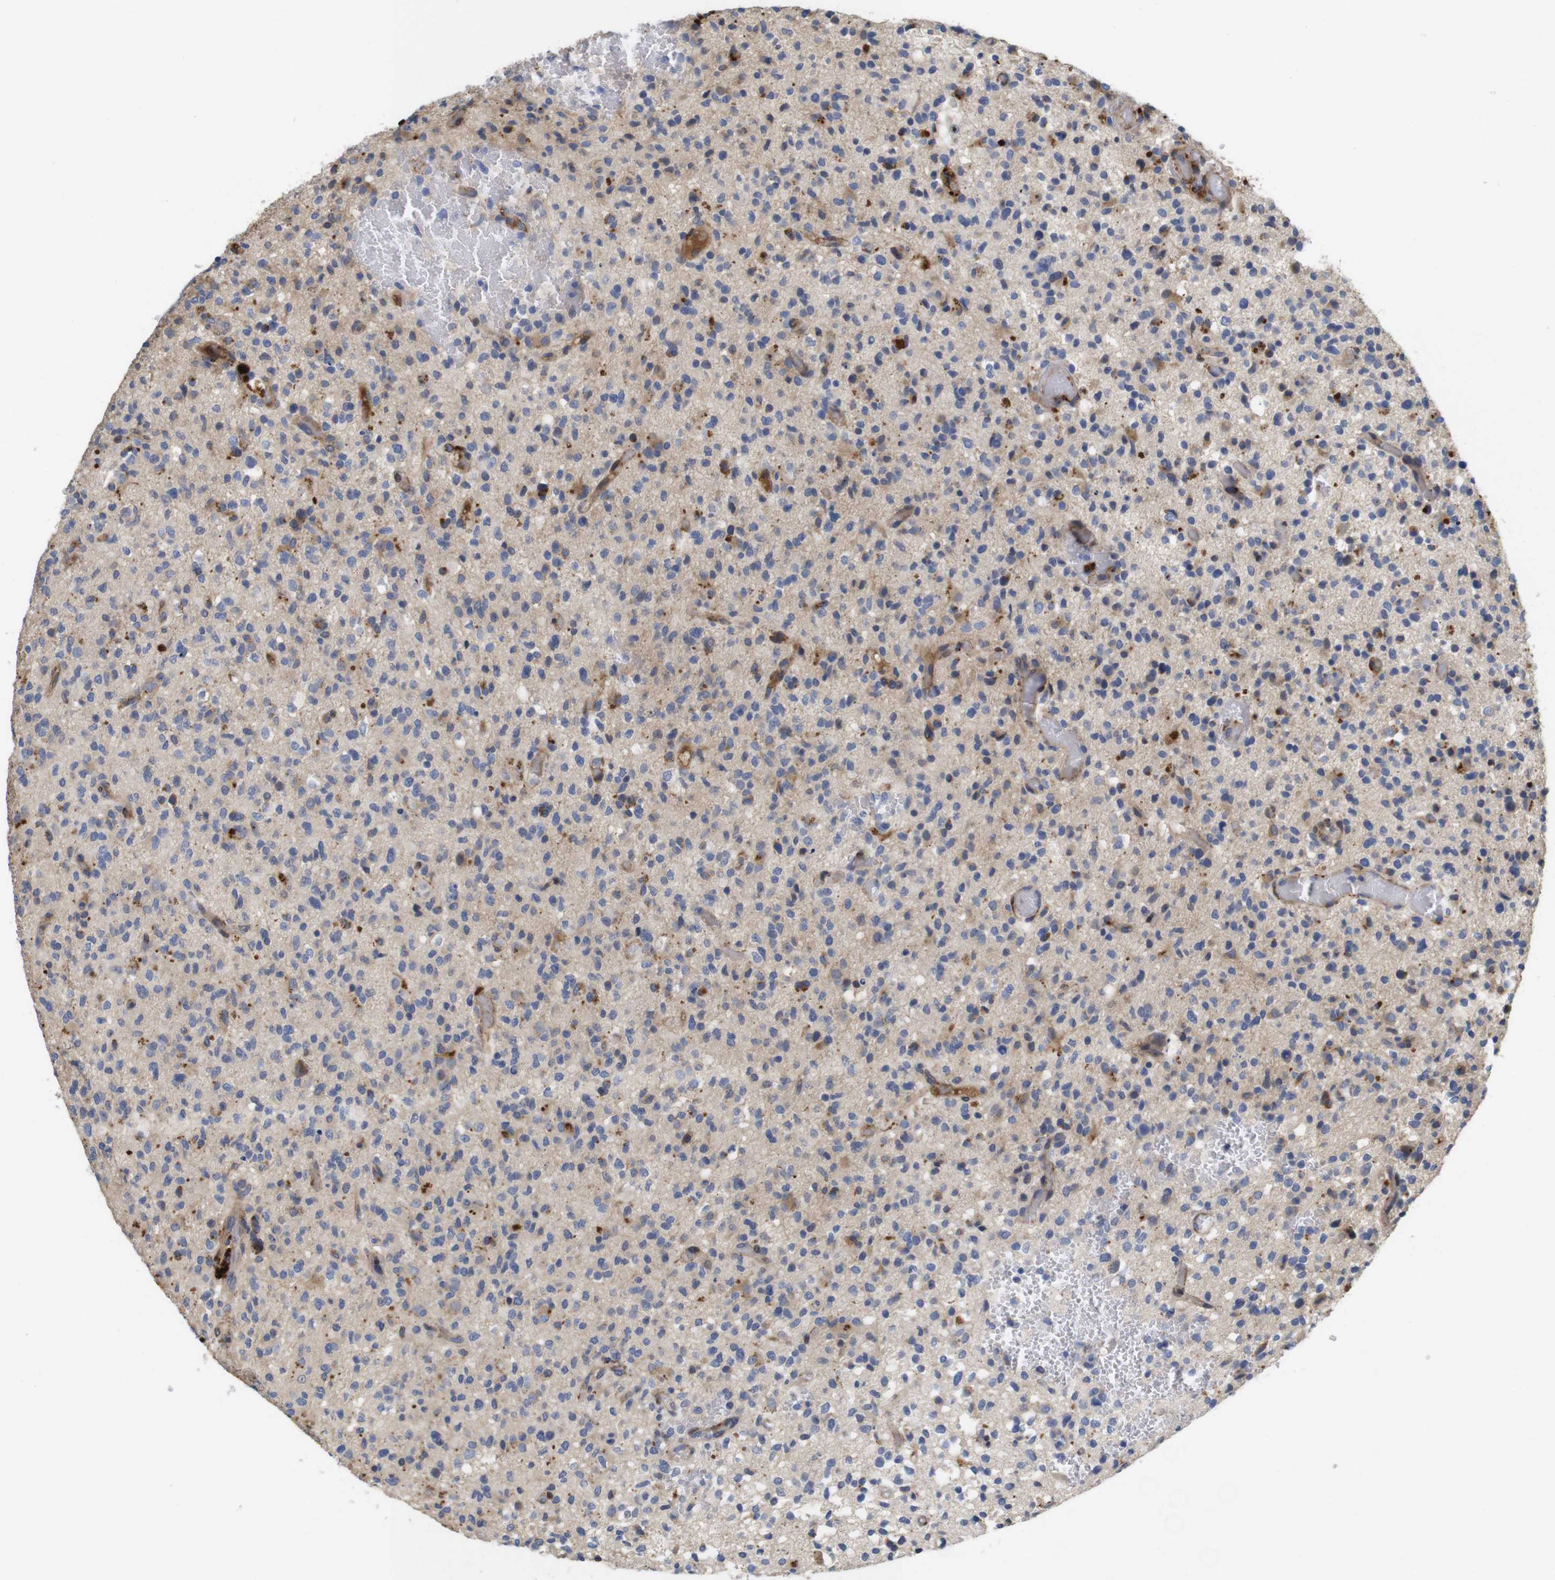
{"staining": {"intensity": "moderate", "quantity": "<25%", "location": "cytoplasmic/membranous"}, "tissue": "glioma", "cell_type": "Tumor cells", "image_type": "cancer", "snomed": [{"axis": "morphology", "description": "Glioma, malignant, High grade"}, {"axis": "topography", "description": "Brain"}], "caption": "Immunohistochemical staining of malignant glioma (high-grade) reveals low levels of moderate cytoplasmic/membranous protein staining in approximately <25% of tumor cells.", "gene": "SPRY3", "patient": {"sex": "male", "age": 71}}